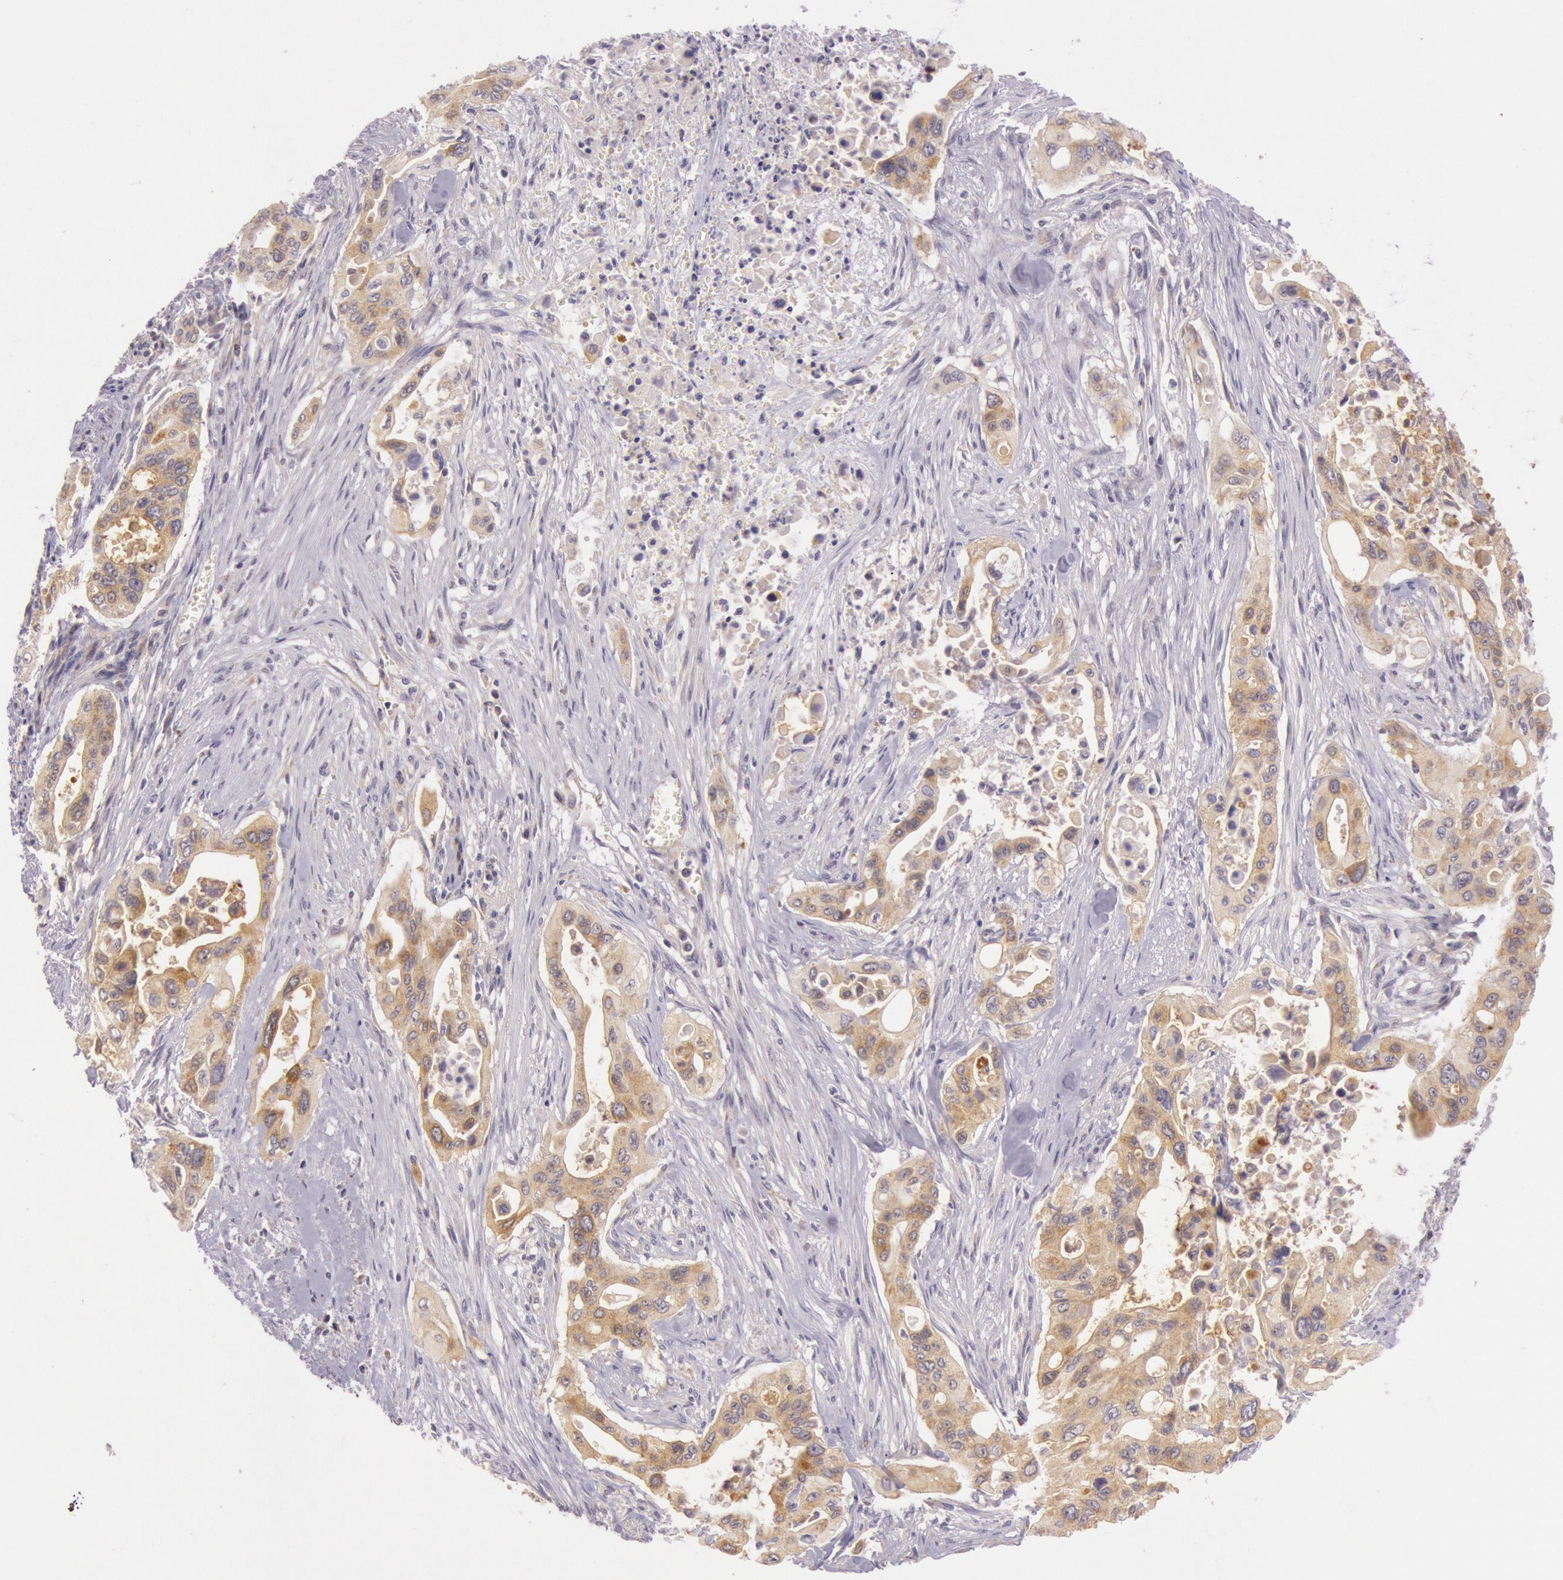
{"staining": {"intensity": "moderate", "quantity": ">75%", "location": "cytoplasmic/membranous"}, "tissue": "pancreatic cancer", "cell_type": "Tumor cells", "image_type": "cancer", "snomed": [{"axis": "morphology", "description": "Adenocarcinoma, NOS"}, {"axis": "topography", "description": "Pancreas"}], "caption": "Immunohistochemical staining of pancreatic cancer (adenocarcinoma) exhibits medium levels of moderate cytoplasmic/membranous positivity in about >75% of tumor cells.", "gene": "CDK16", "patient": {"sex": "male", "age": 77}}